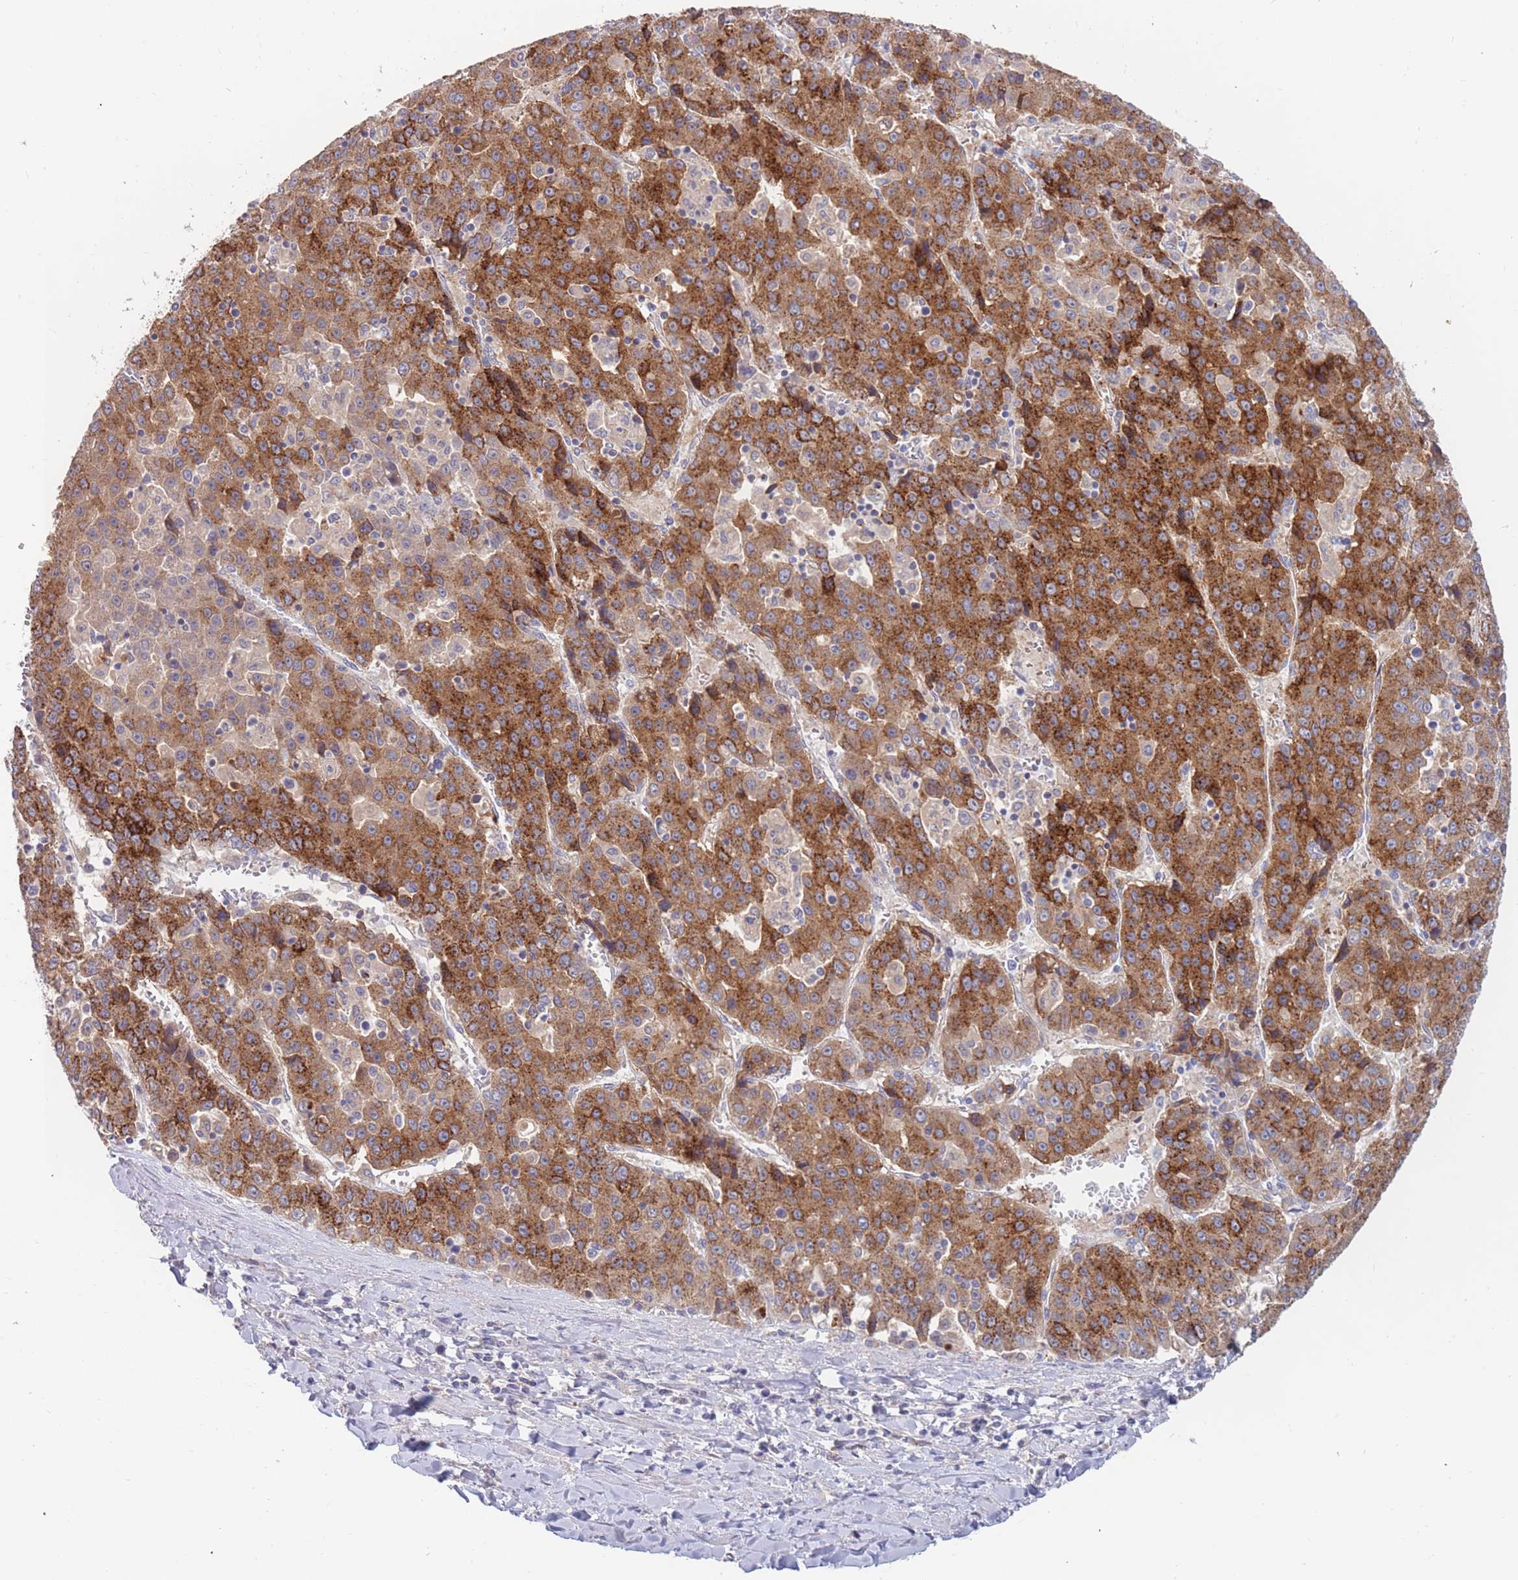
{"staining": {"intensity": "strong", "quantity": ">75%", "location": "cytoplasmic/membranous"}, "tissue": "liver cancer", "cell_type": "Tumor cells", "image_type": "cancer", "snomed": [{"axis": "morphology", "description": "Carcinoma, Hepatocellular, NOS"}, {"axis": "topography", "description": "Liver"}], "caption": "Immunohistochemistry (IHC) photomicrograph of neoplastic tissue: liver hepatocellular carcinoma stained using immunohistochemistry (IHC) demonstrates high levels of strong protein expression localized specifically in the cytoplasmic/membranous of tumor cells, appearing as a cytoplasmic/membranous brown color.", "gene": "BORCS5", "patient": {"sex": "female", "age": 53}}